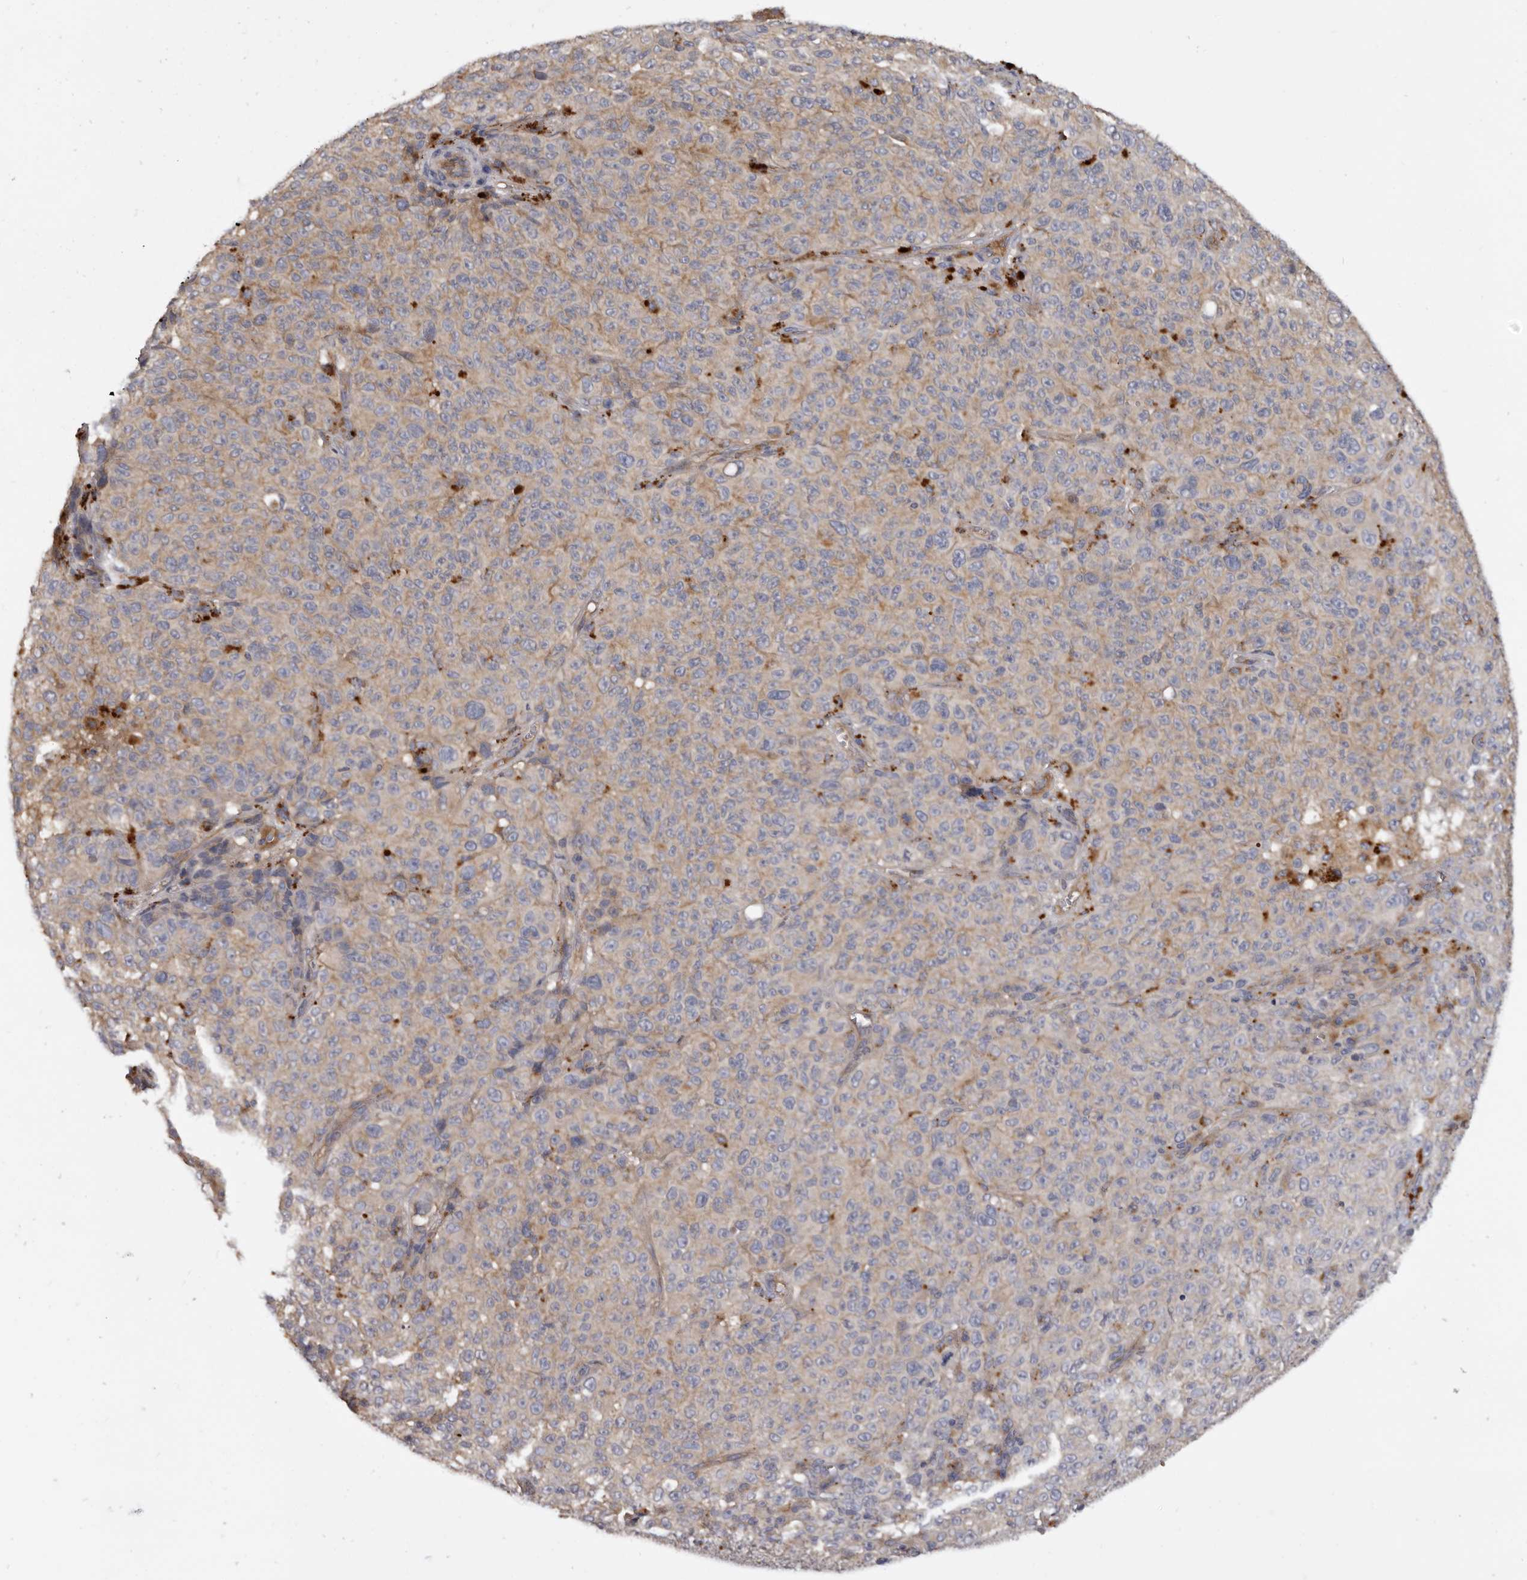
{"staining": {"intensity": "negative", "quantity": "none", "location": "none"}, "tissue": "melanoma", "cell_type": "Tumor cells", "image_type": "cancer", "snomed": [{"axis": "morphology", "description": "Malignant melanoma, NOS"}, {"axis": "topography", "description": "Skin"}], "caption": "A high-resolution image shows IHC staining of melanoma, which displays no significant staining in tumor cells.", "gene": "INKA2", "patient": {"sex": "female", "age": 82}}